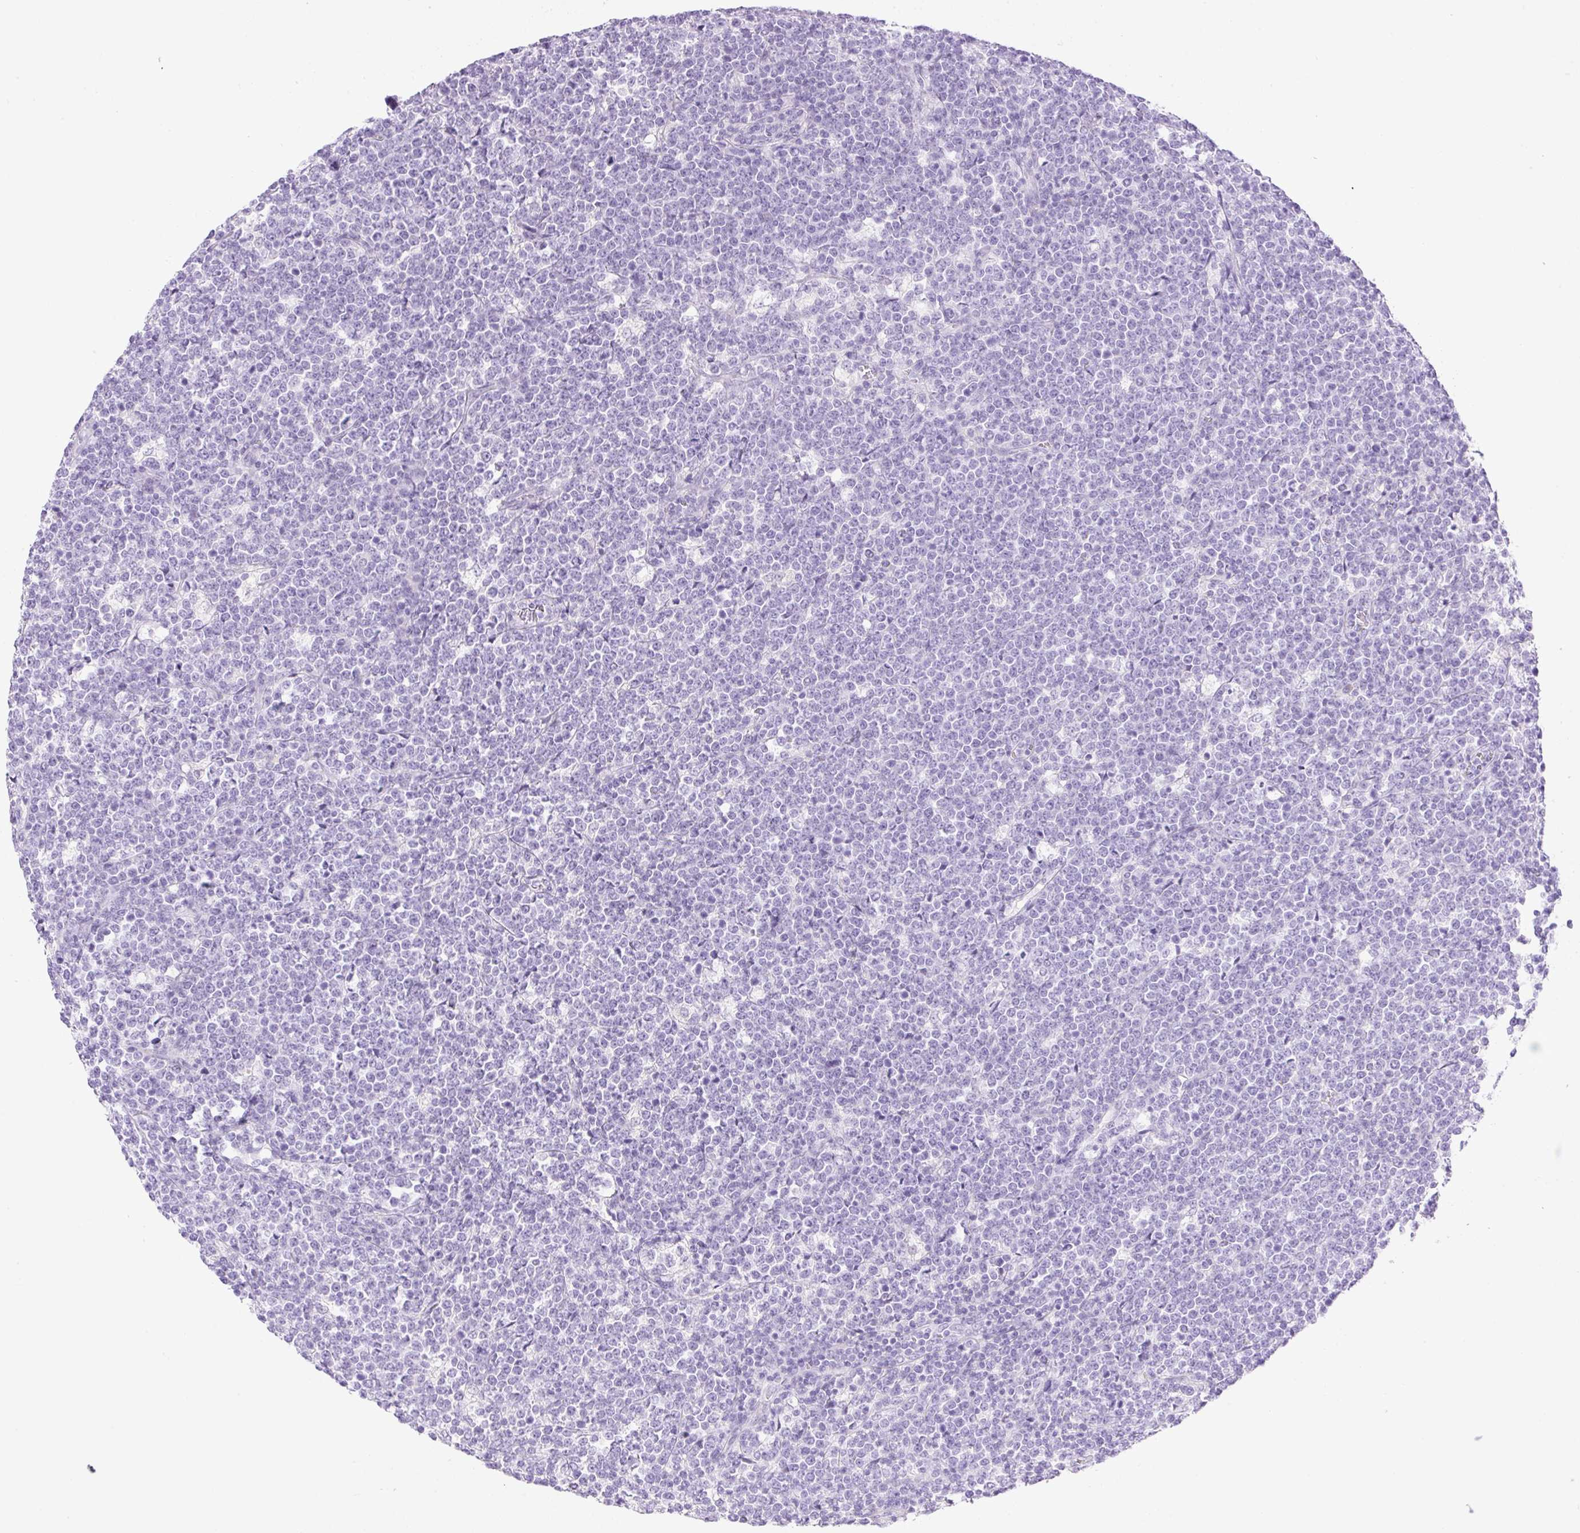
{"staining": {"intensity": "negative", "quantity": "none", "location": "none"}, "tissue": "lymphoma", "cell_type": "Tumor cells", "image_type": "cancer", "snomed": [{"axis": "morphology", "description": "Malignant lymphoma, non-Hodgkin's type, High grade"}, {"axis": "topography", "description": "Small intestine"}], "caption": "Protein analysis of lymphoma demonstrates no significant positivity in tumor cells.", "gene": "PALM3", "patient": {"sex": "male", "age": 8}}